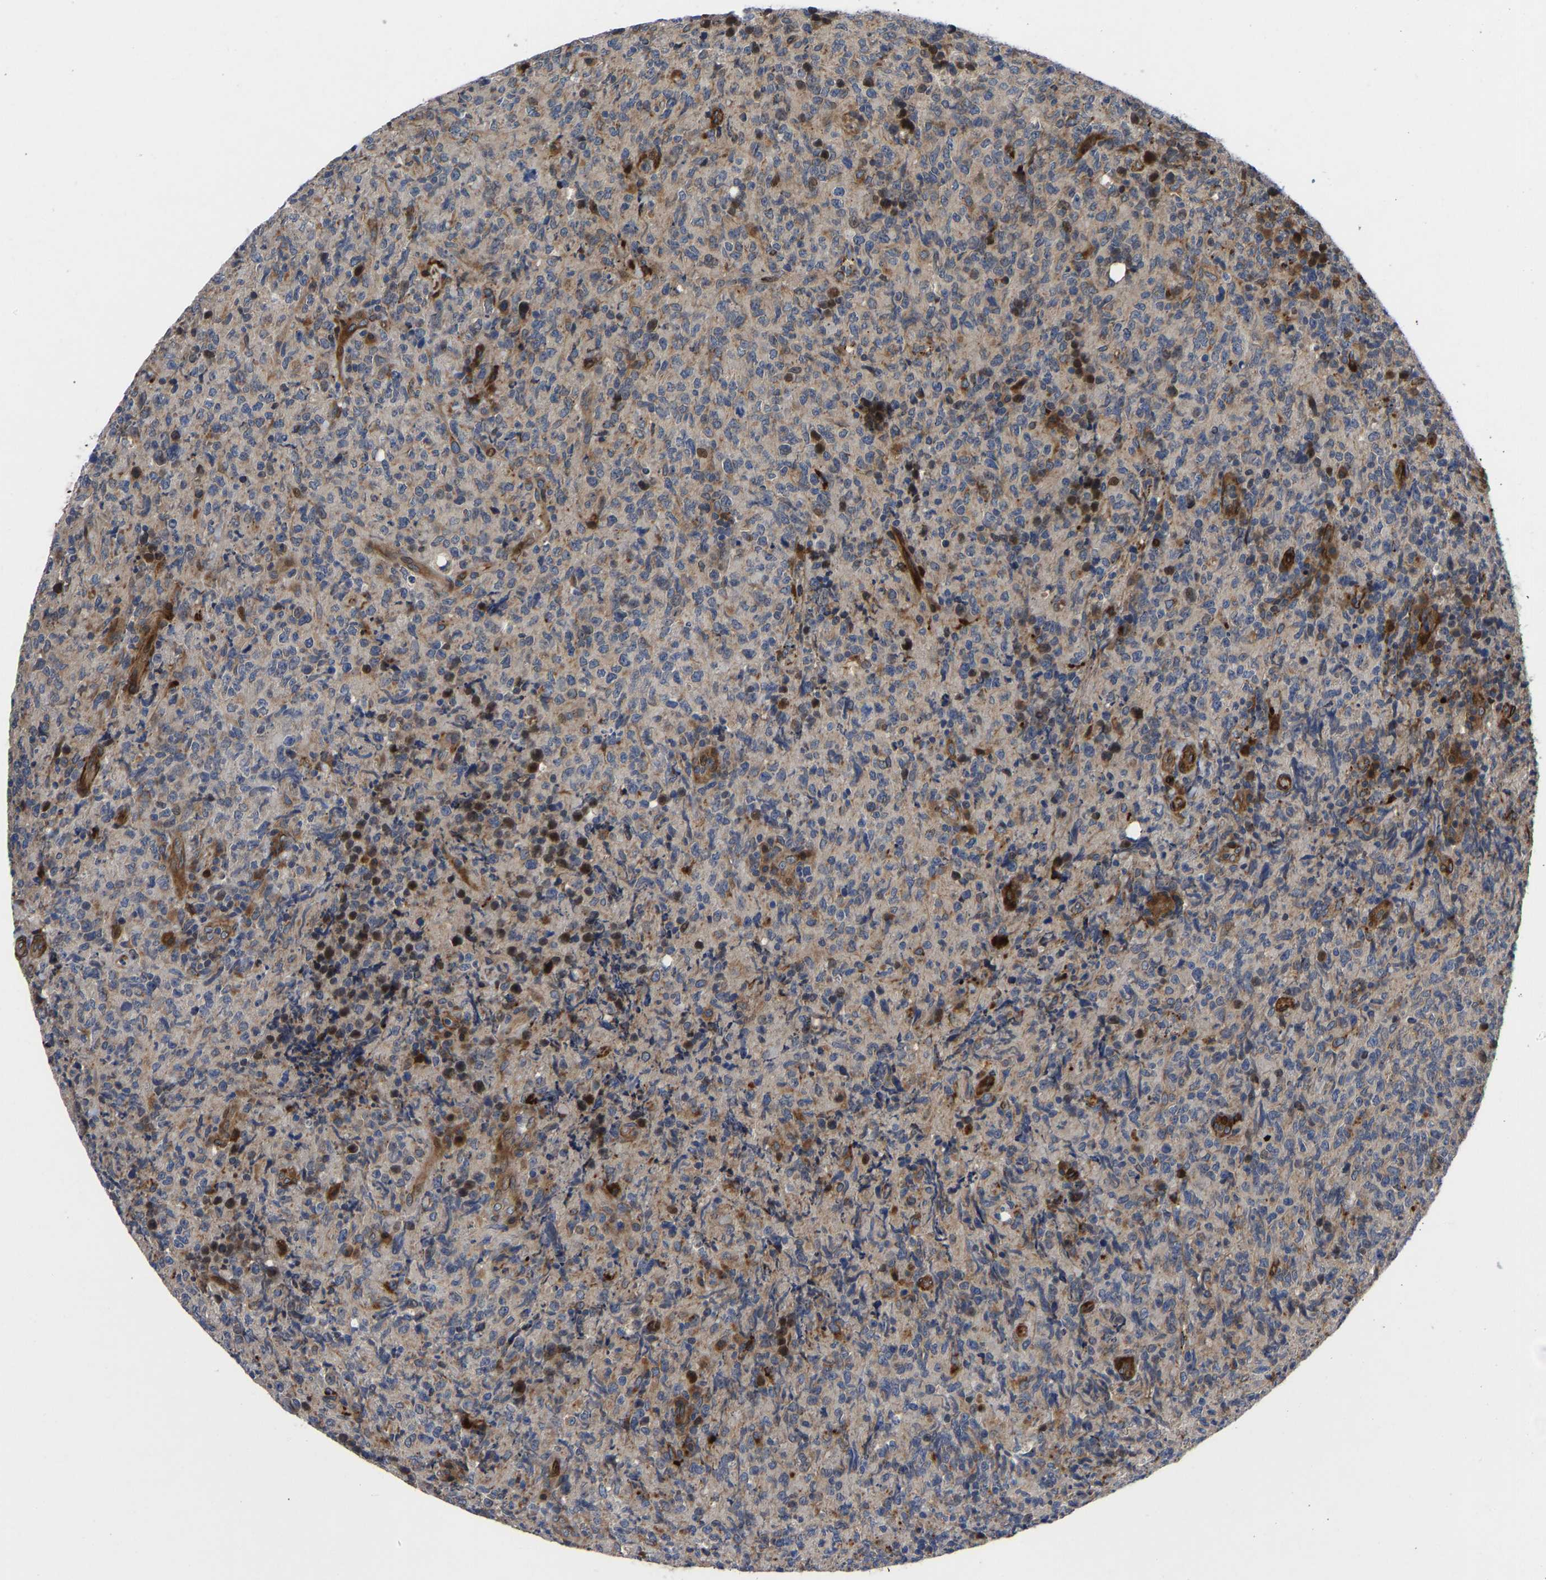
{"staining": {"intensity": "weak", "quantity": "25%-75%", "location": "cytoplasmic/membranous"}, "tissue": "lymphoma", "cell_type": "Tumor cells", "image_type": "cancer", "snomed": [{"axis": "morphology", "description": "Malignant lymphoma, non-Hodgkin's type, High grade"}, {"axis": "topography", "description": "Tonsil"}], "caption": "Human malignant lymphoma, non-Hodgkin's type (high-grade) stained with a protein marker shows weak staining in tumor cells.", "gene": "TMEM38B", "patient": {"sex": "female", "age": 36}}